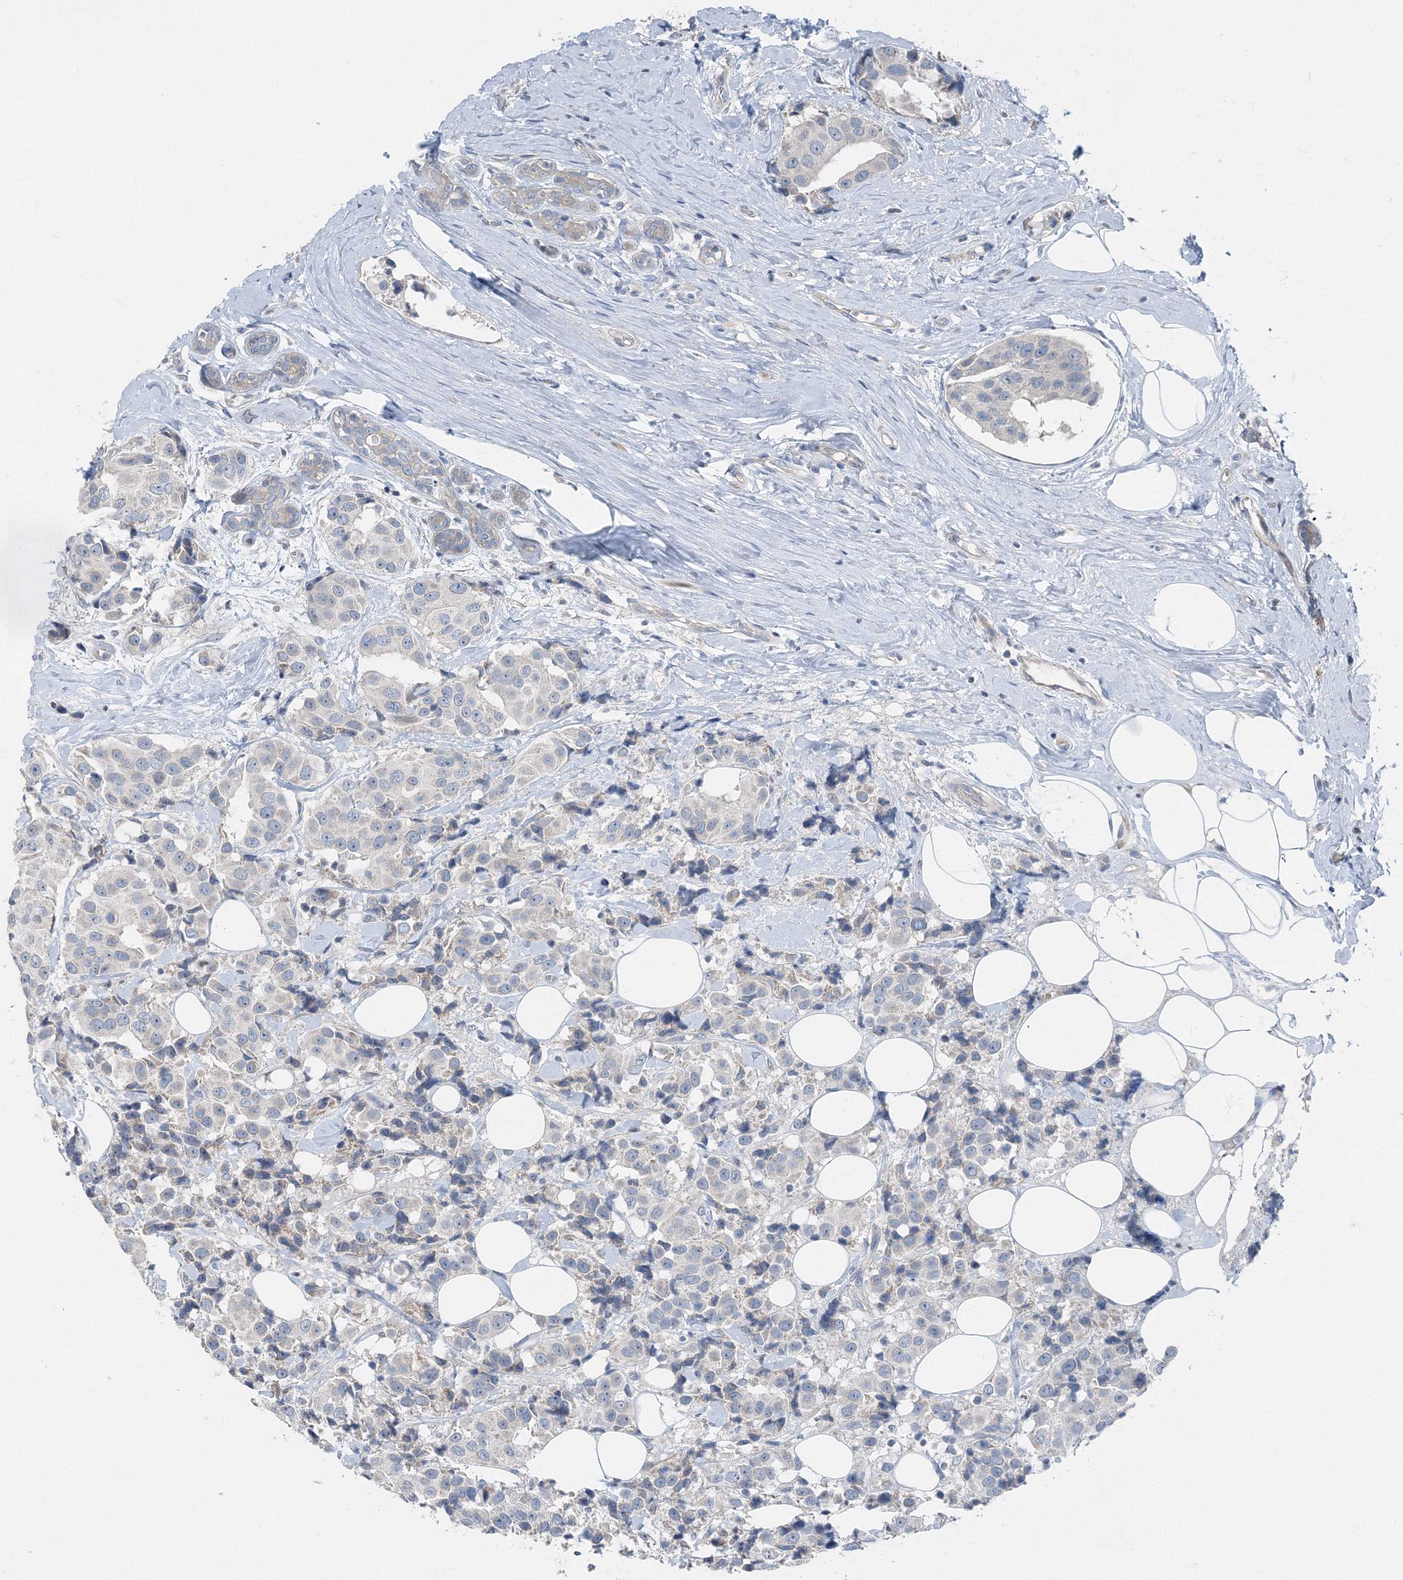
{"staining": {"intensity": "negative", "quantity": "none", "location": "none"}, "tissue": "breast cancer", "cell_type": "Tumor cells", "image_type": "cancer", "snomed": [{"axis": "morphology", "description": "Normal tissue, NOS"}, {"axis": "morphology", "description": "Duct carcinoma"}, {"axis": "topography", "description": "Breast"}], "caption": "Tumor cells show no significant positivity in breast cancer (intraductal carcinoma).", "gene": "AASDH", "patient": {"sex": "female", "age": 39}}